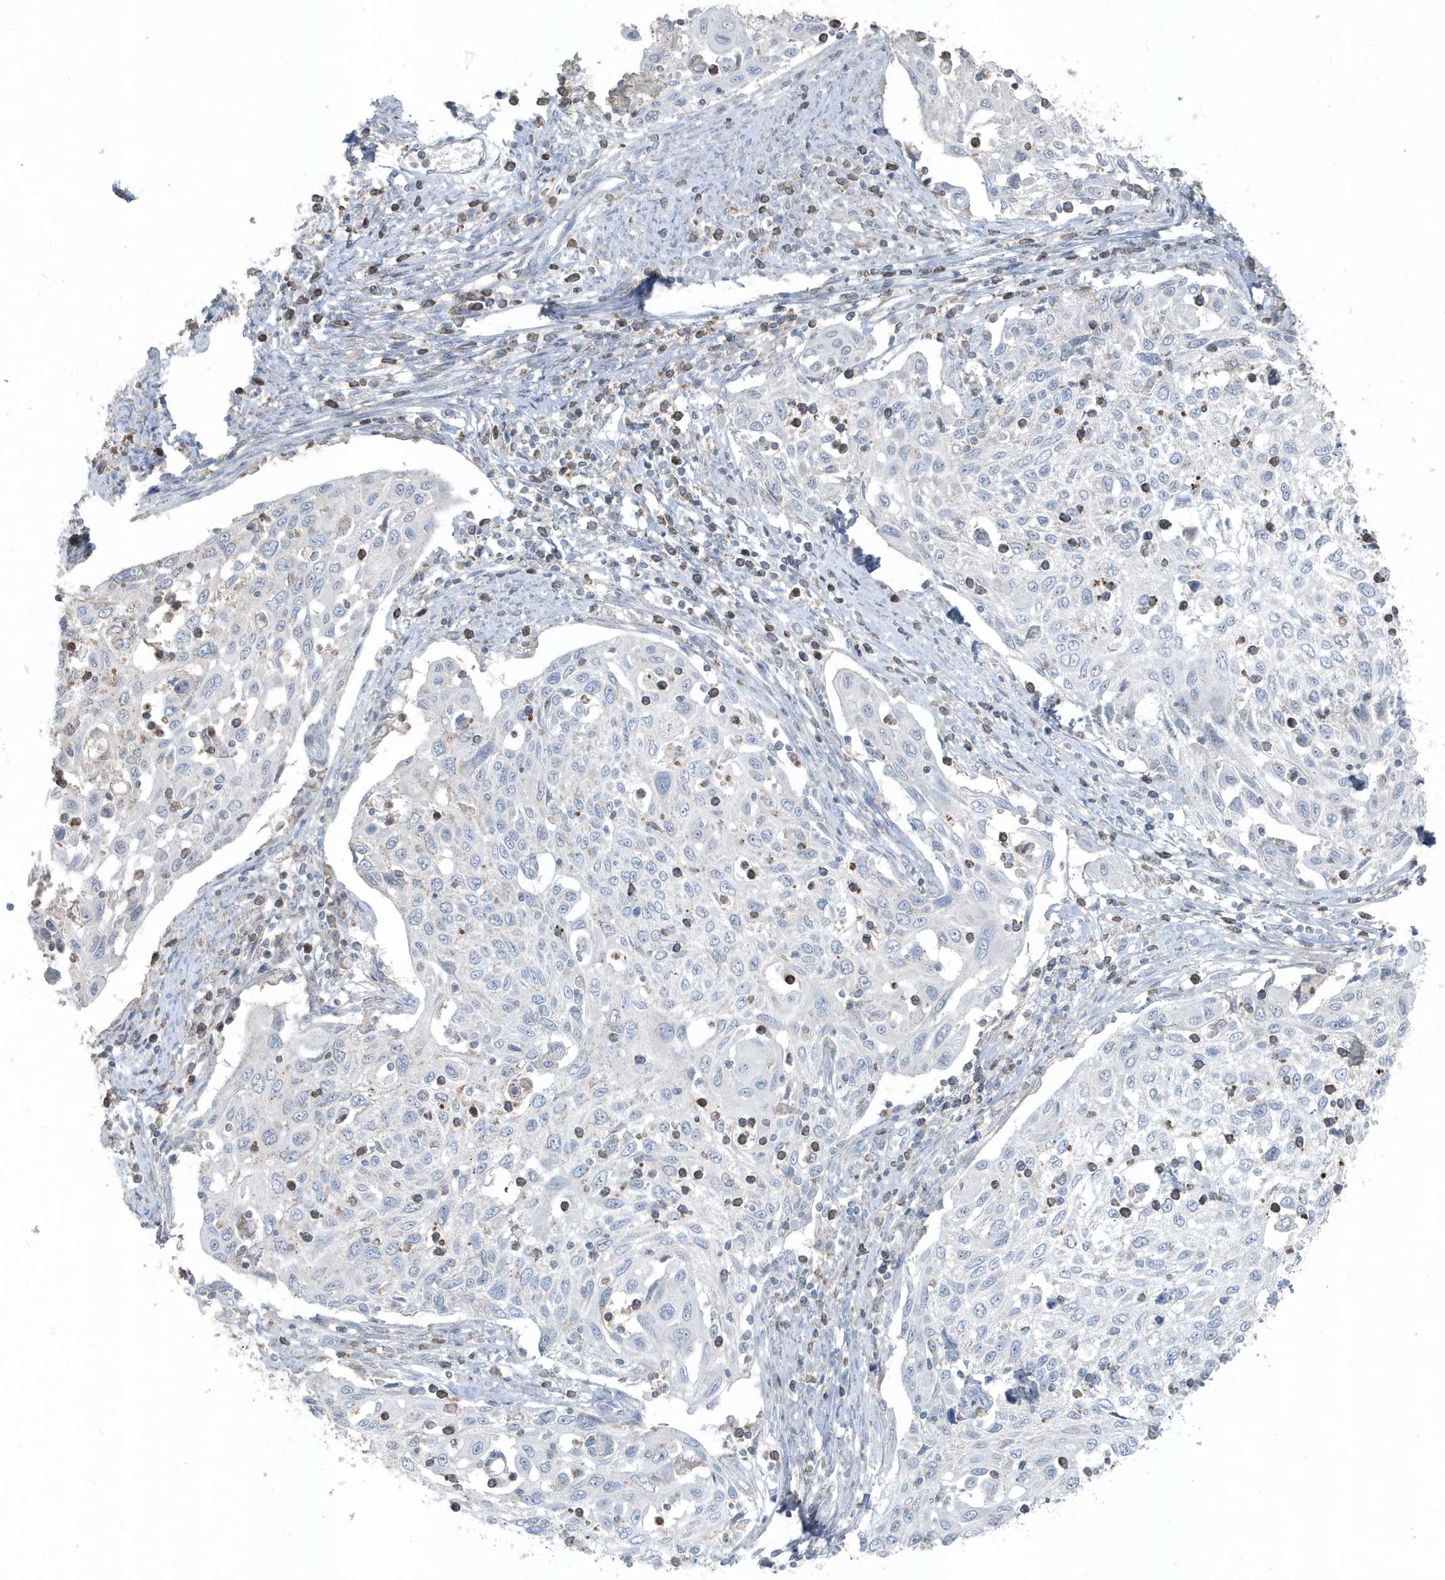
{"staining": {"intensity": "negative", "quantity": "none", "location": "none"}, "tissue": "cervical cancer", "cell_type": "Tumor cells", "image_type": "cancer", "snomed": [{"axis": "morphology", "description": "Squamous cell carcinoma, NOS"}, {"axis": "topography", "description": "Cervix"}], "caption": "Immunohistochemistry of human cervical cancer reveals no staining in tumor cells.", "gene": "ACTC1", "patient": {"sex": "female", "age": 70}}